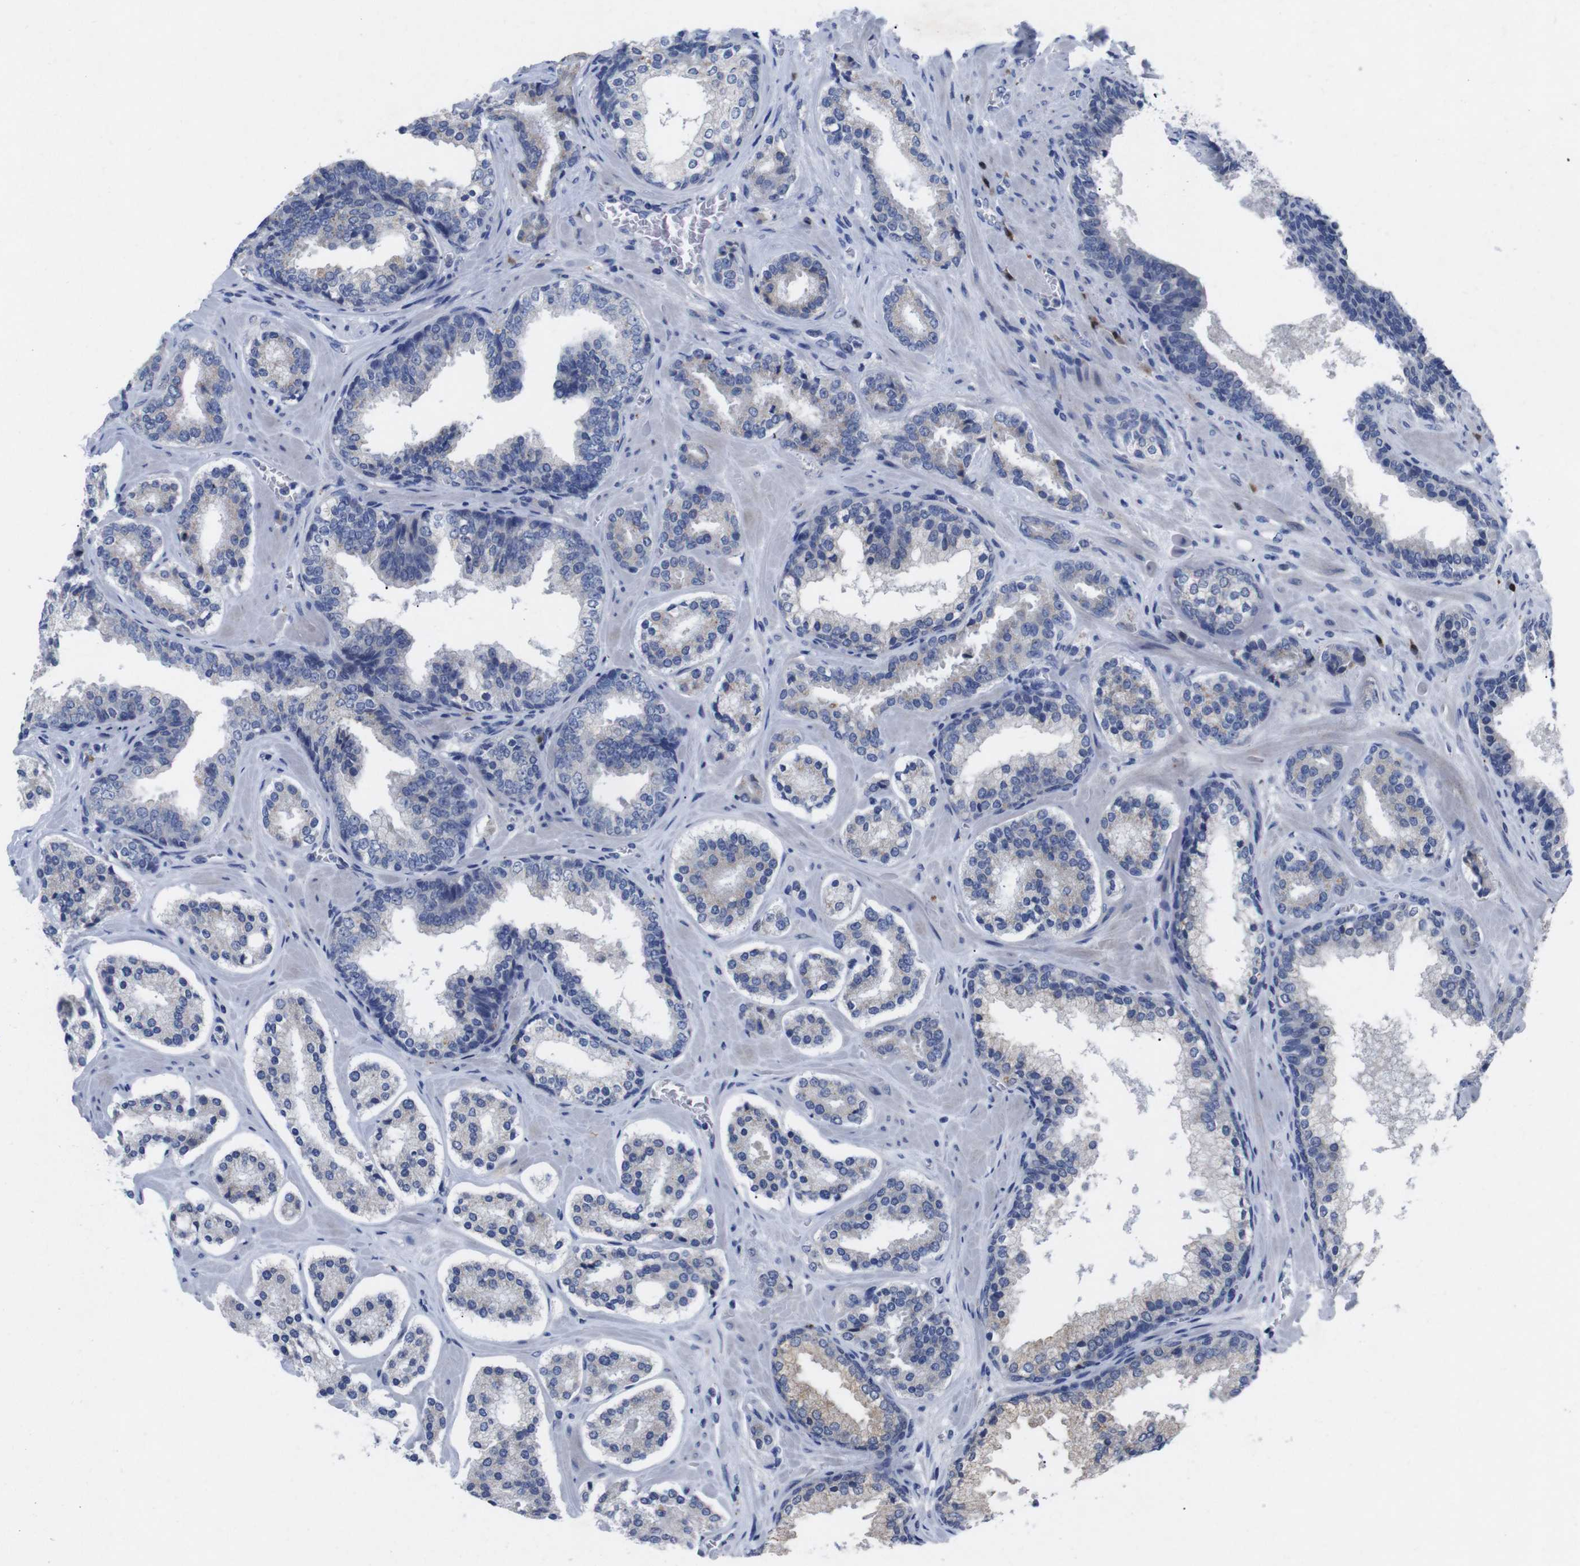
{"staining": {"intensity": "negative", "quantity": "none", "location": "none"}, "tissue": "prostate cancer", "cell_type": "Tumor cells", "image_type": "cancer", "snomed": [{"axis": "morphology", "description": "Adenocarcinoma, High grade"}, {"axis": "topography", "description": "Prostate"}], "caption": "This is an immunohistochemistry (IHC) histopathology image of prostate cancer. There is no positivity in tumor cells.", "gene": "IRF4", "patient": {"sex": "male", "age": 60}}